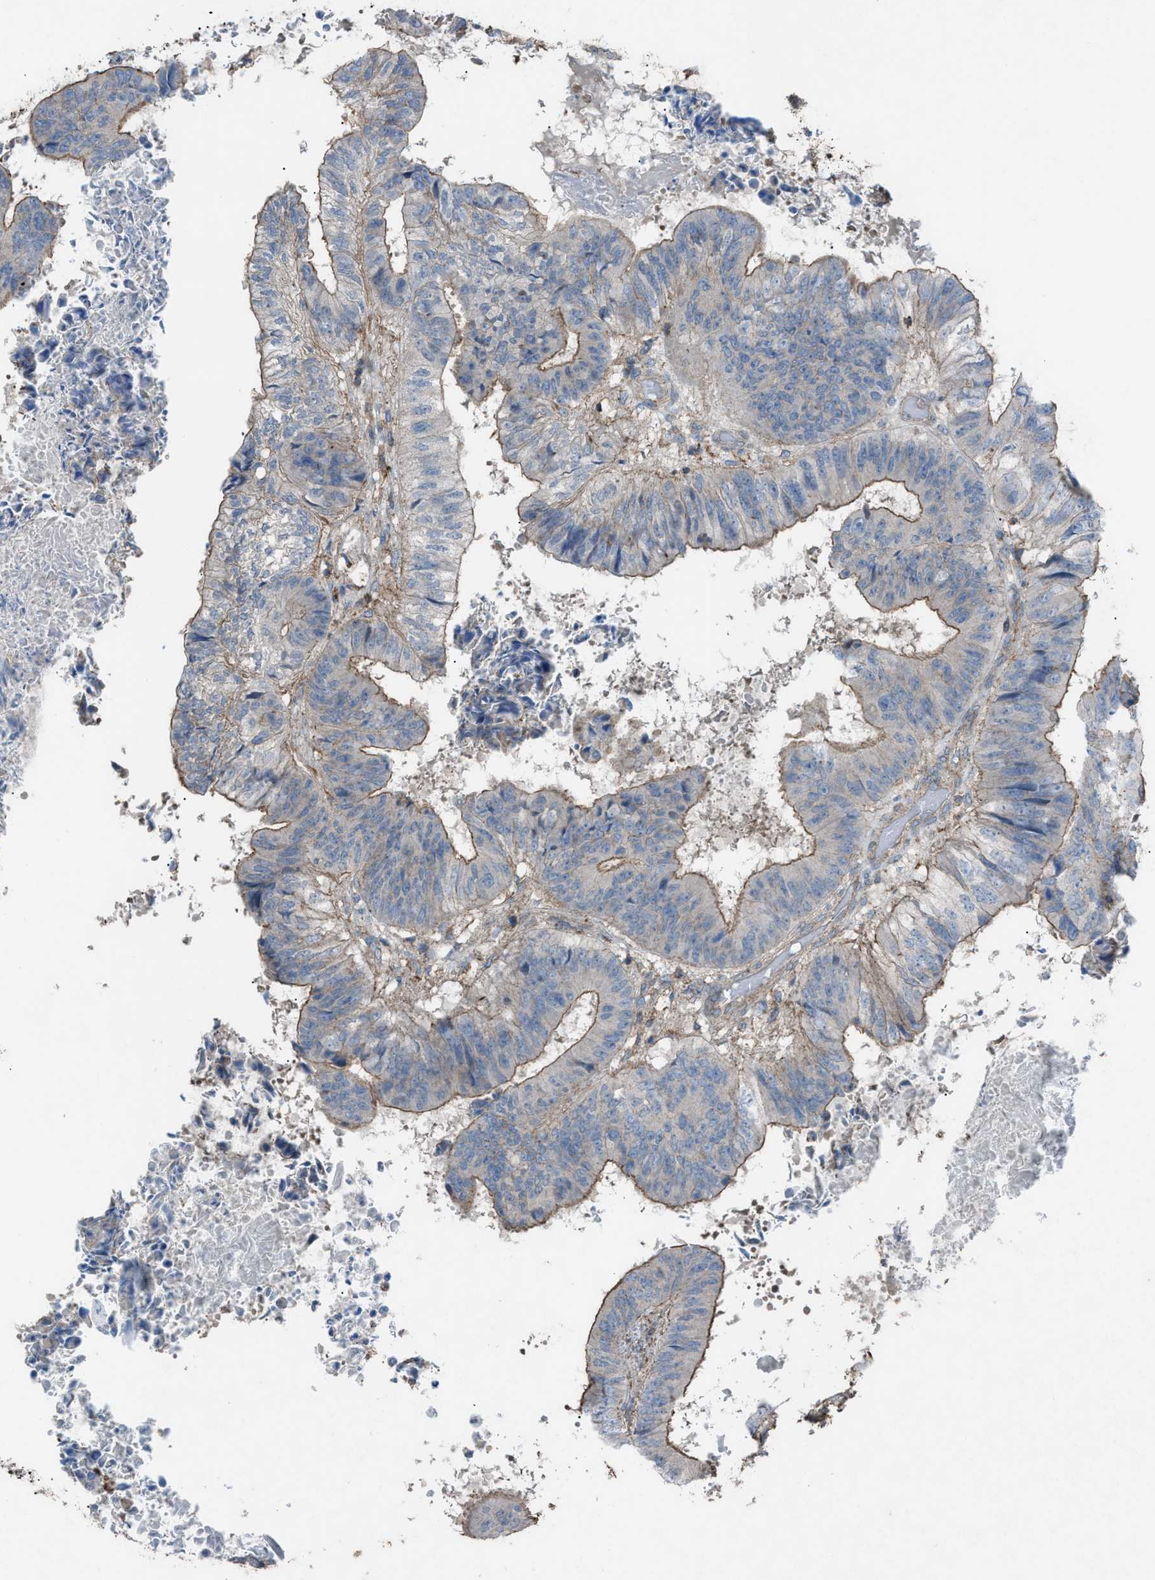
{"staining": {"intensity": "weak", "quantity": ">75%", "location": "cytoplasmic/membranous"}, "tissue": "colorectal cancer", "cell_type": "Tumor cells", "image_type": "cancer", "snomed": [{"axis": "morphology", "description": "Adenocarcinoma, NOS"}, {"axis": "topography", "description": "Rectum"}], "caption": "A high-resolution image shows immunohistochemistry (IHC) staining of adenocarcinoma (colorectal), which exhibits weak cytoplasmic/membranous staining in about >75% of tumor cells. The staining was performed using DAB to visualize the protein expression in brown, while the nuclei were stained in blue with hematoxylin (Magnification: 20x).", "gene": "NCK2", "patient": {"sex": "male", "age": 72}}